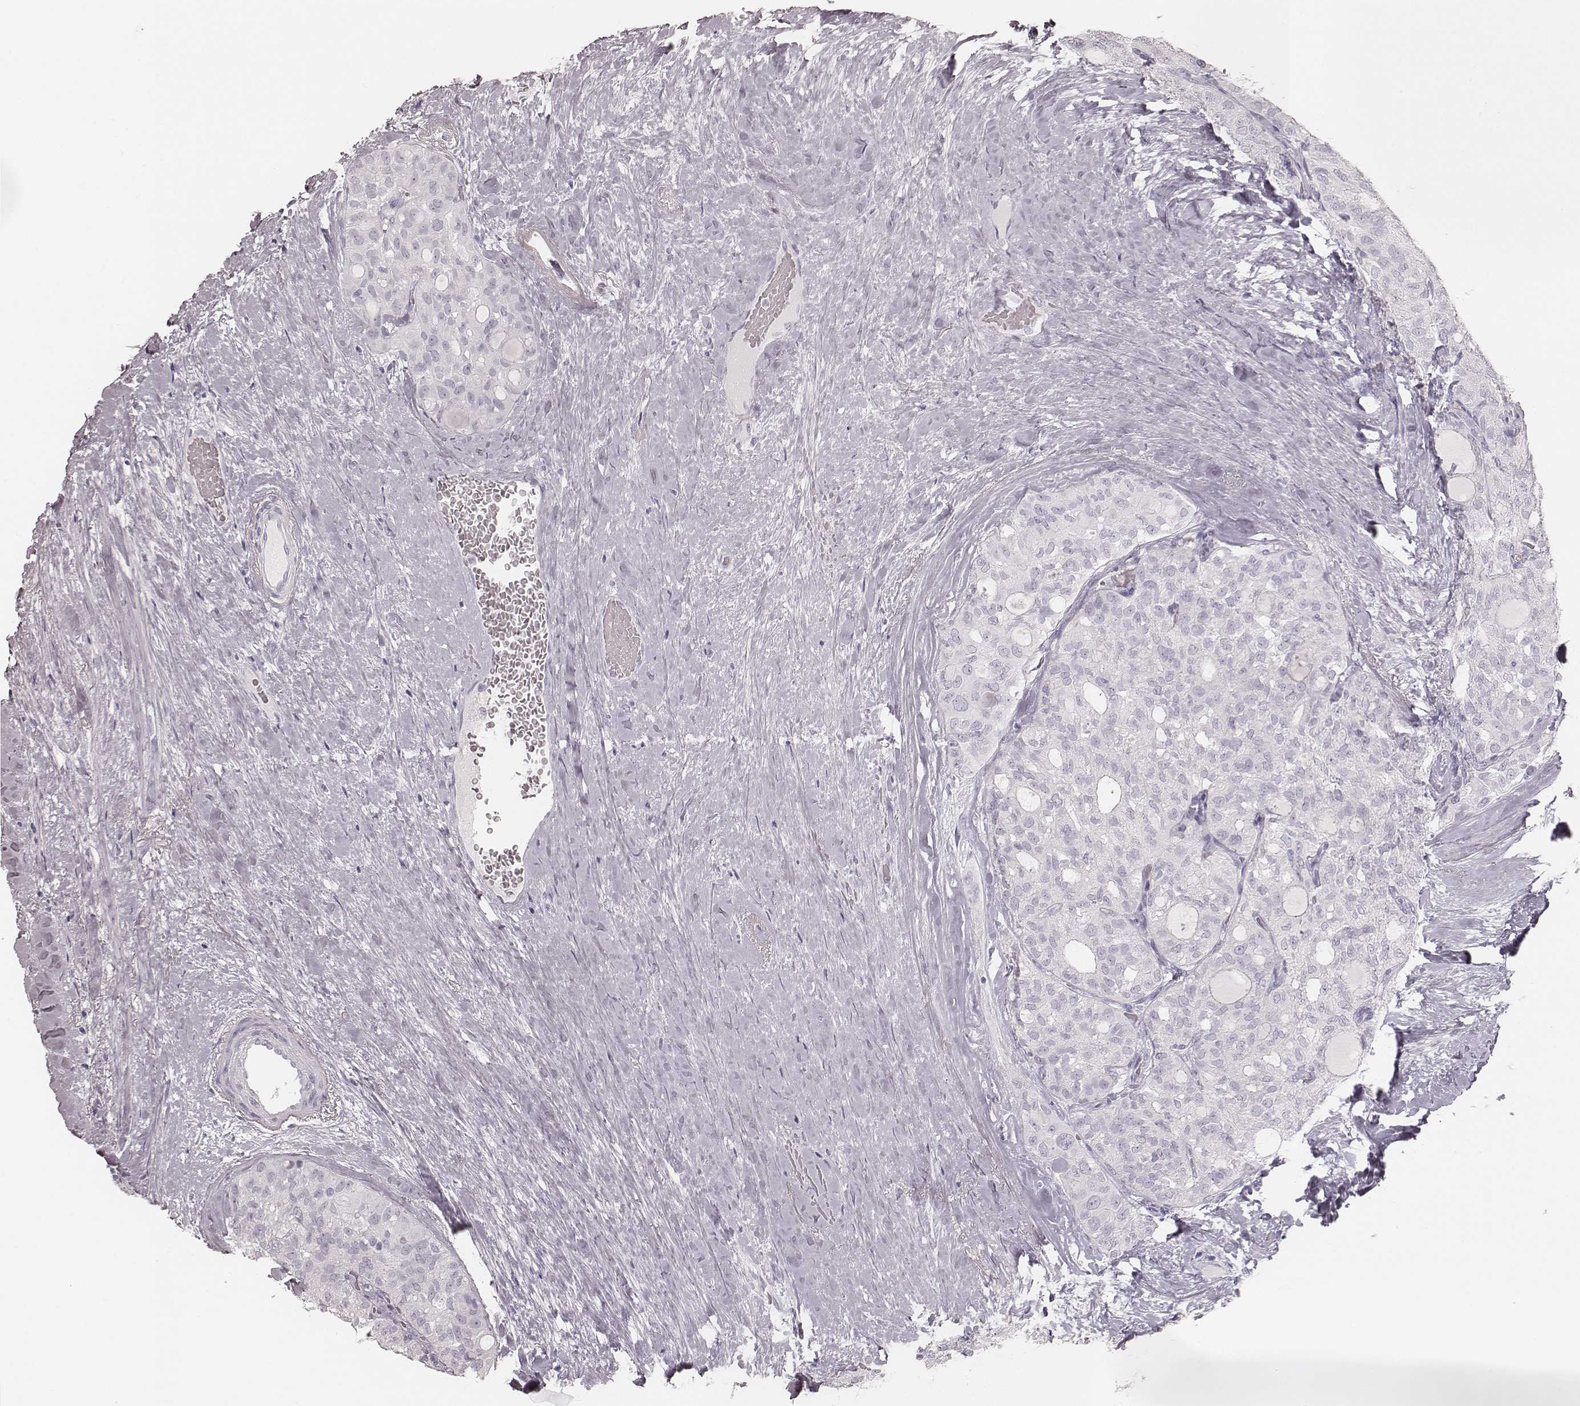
{"staining": {"intensity": "negative", "quantity": "none", "location": "none"}, "tissue": "thyroid cancer", "cell_type": "Tumor cells", "image_type": "cancer", "snomed": [{"axis": "morphology", "description": "Follicular adenoma carcinoma, NOS"}, {"axis": "topography", "description": "Thyroid gland"}], "caption": "The image exhibits no staining of tumor cells in follicular adenoma carcinoma (thyroid).", "gene": "KRT82", "patient": {"sex": "male", "age": 75}}